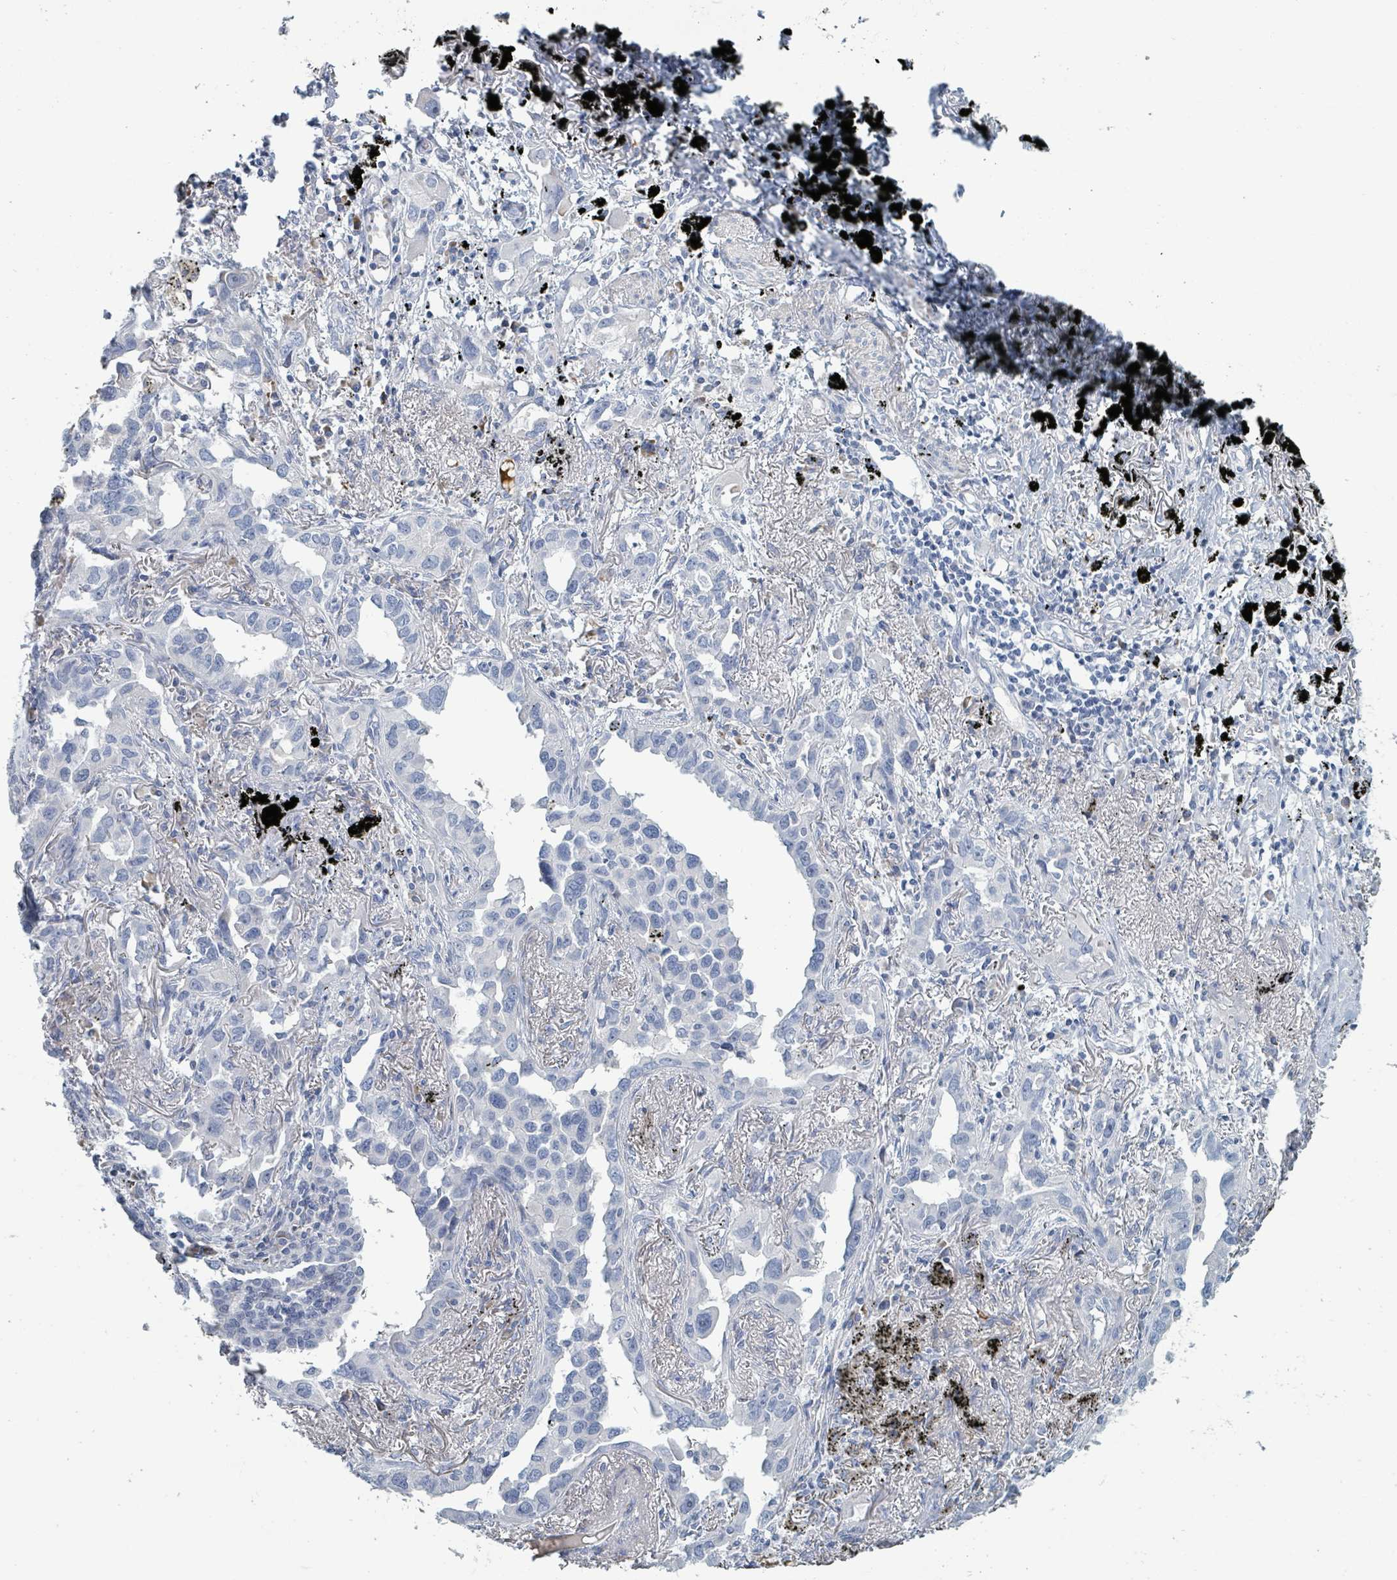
{"staining": {"intensity": "negative", "quantity": "none", "location": "none"}, "tissue": "lung cancer", "cell_type": "Tumor cells", "image_type": "cancer", "snomed": [{"axis": "morphology", "description": "Adenocarcinoma, NOS"}, {"axis": "topography", "description": "Lung"}], "caption": "There is no significant staining in tumor cells of lung adenocarcinoma. The staining is performed using DAB (3,3'-diaminobenzidine) brown chromogen with nuclei counter-stained in using hematoxylin.", "gene": "RAB33B", "patient": {"sex": "male", "age": 67}}